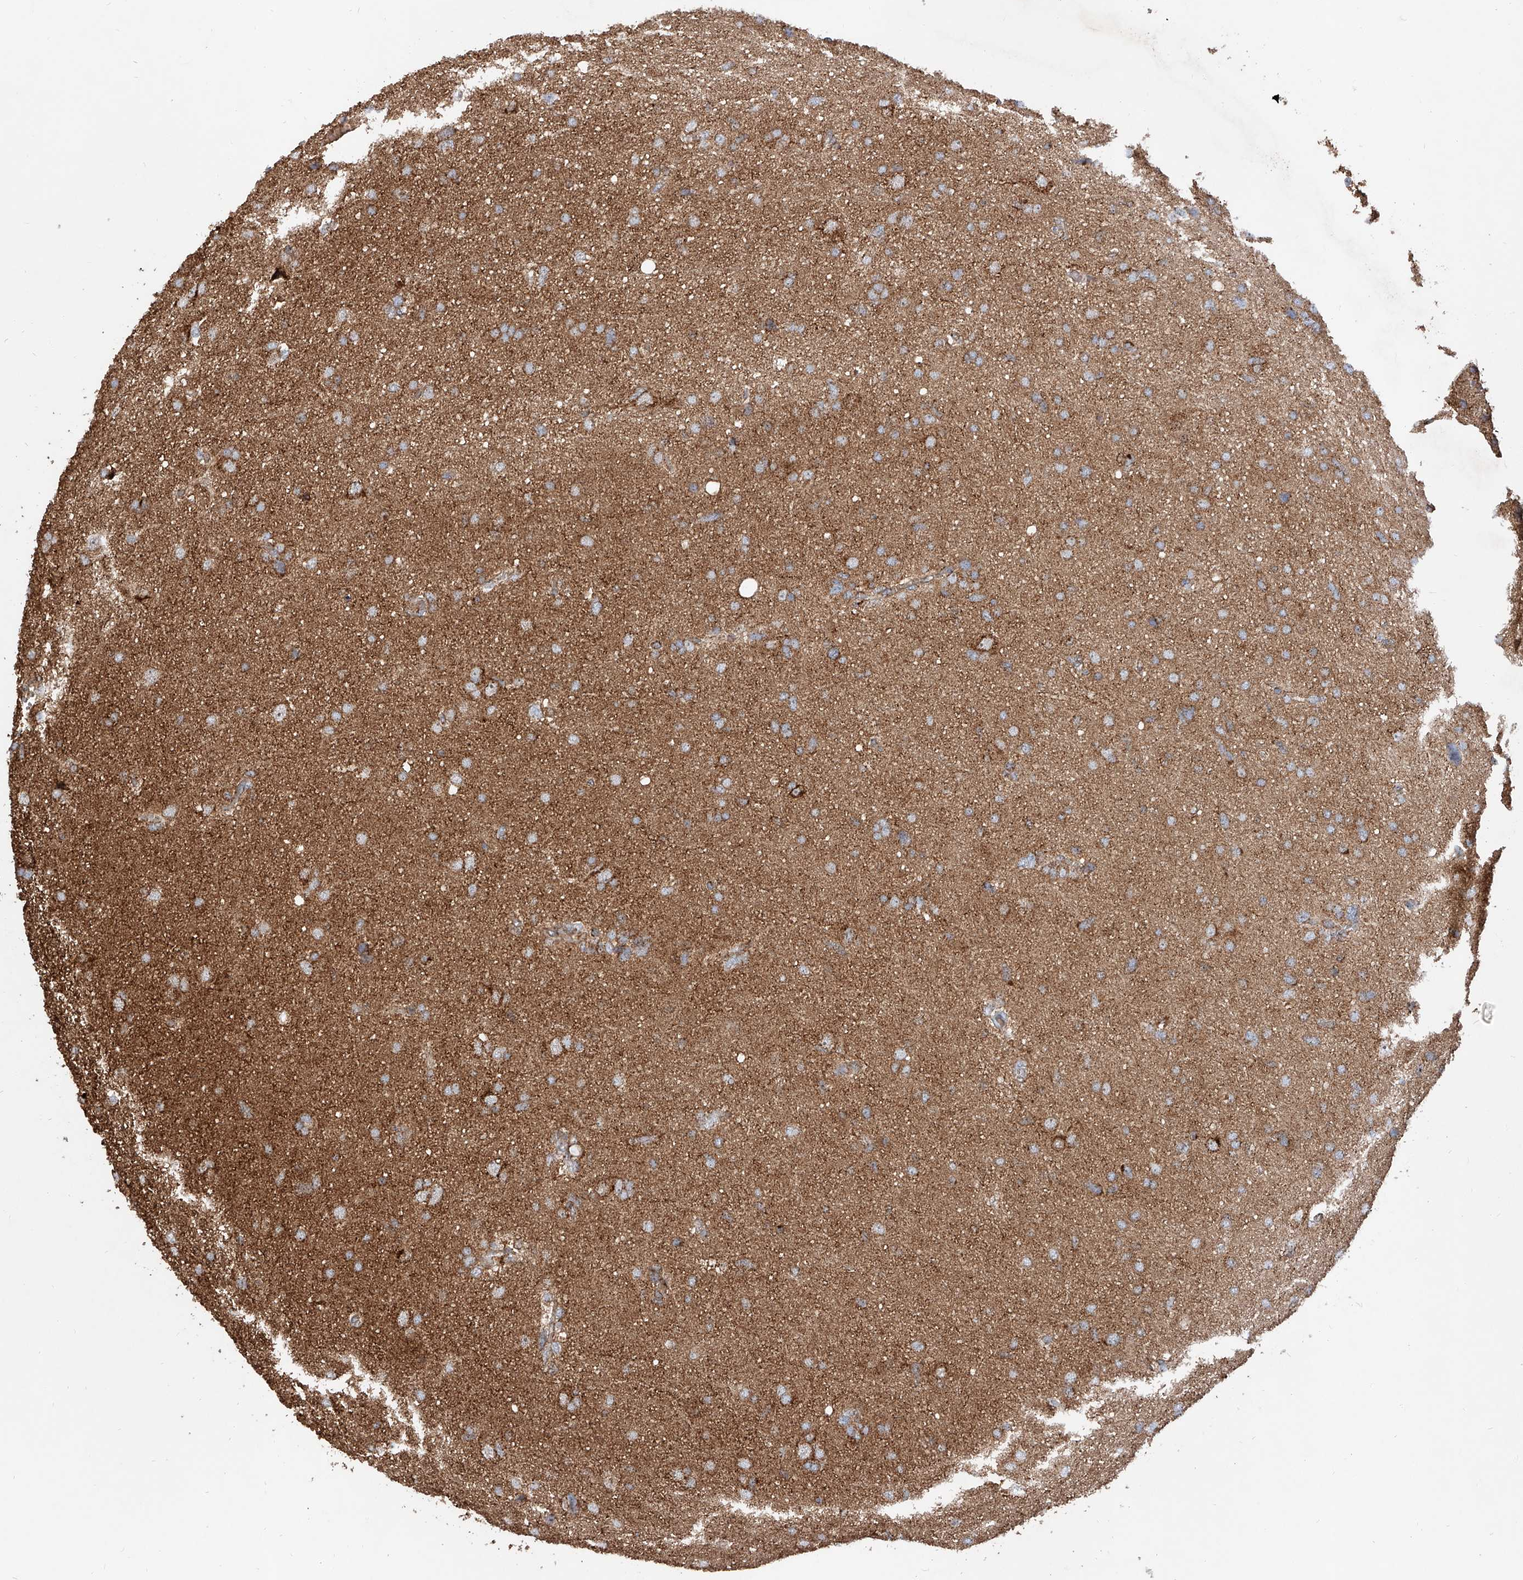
{"staining": {"intensity": "moderate", "quantity": ">75%", "location": "cytoplasmic/membranous"}, "tissue": "glioma", "cell_type": "Tumor cells", "image_type": "cancer", "snomed": [{"axis": "morphology", "description": "Glioma, malignant, High grade"}, {"axis": "topography", "description": "Brain"}], "caption": "Human glioma stained for a protein (brown) demonstrates moderate cytoplasmic/membranous positive staining in approximately >75% of tumor cells.", "gene": "PISD", "patient": {"sex": "female", "age": 59}}